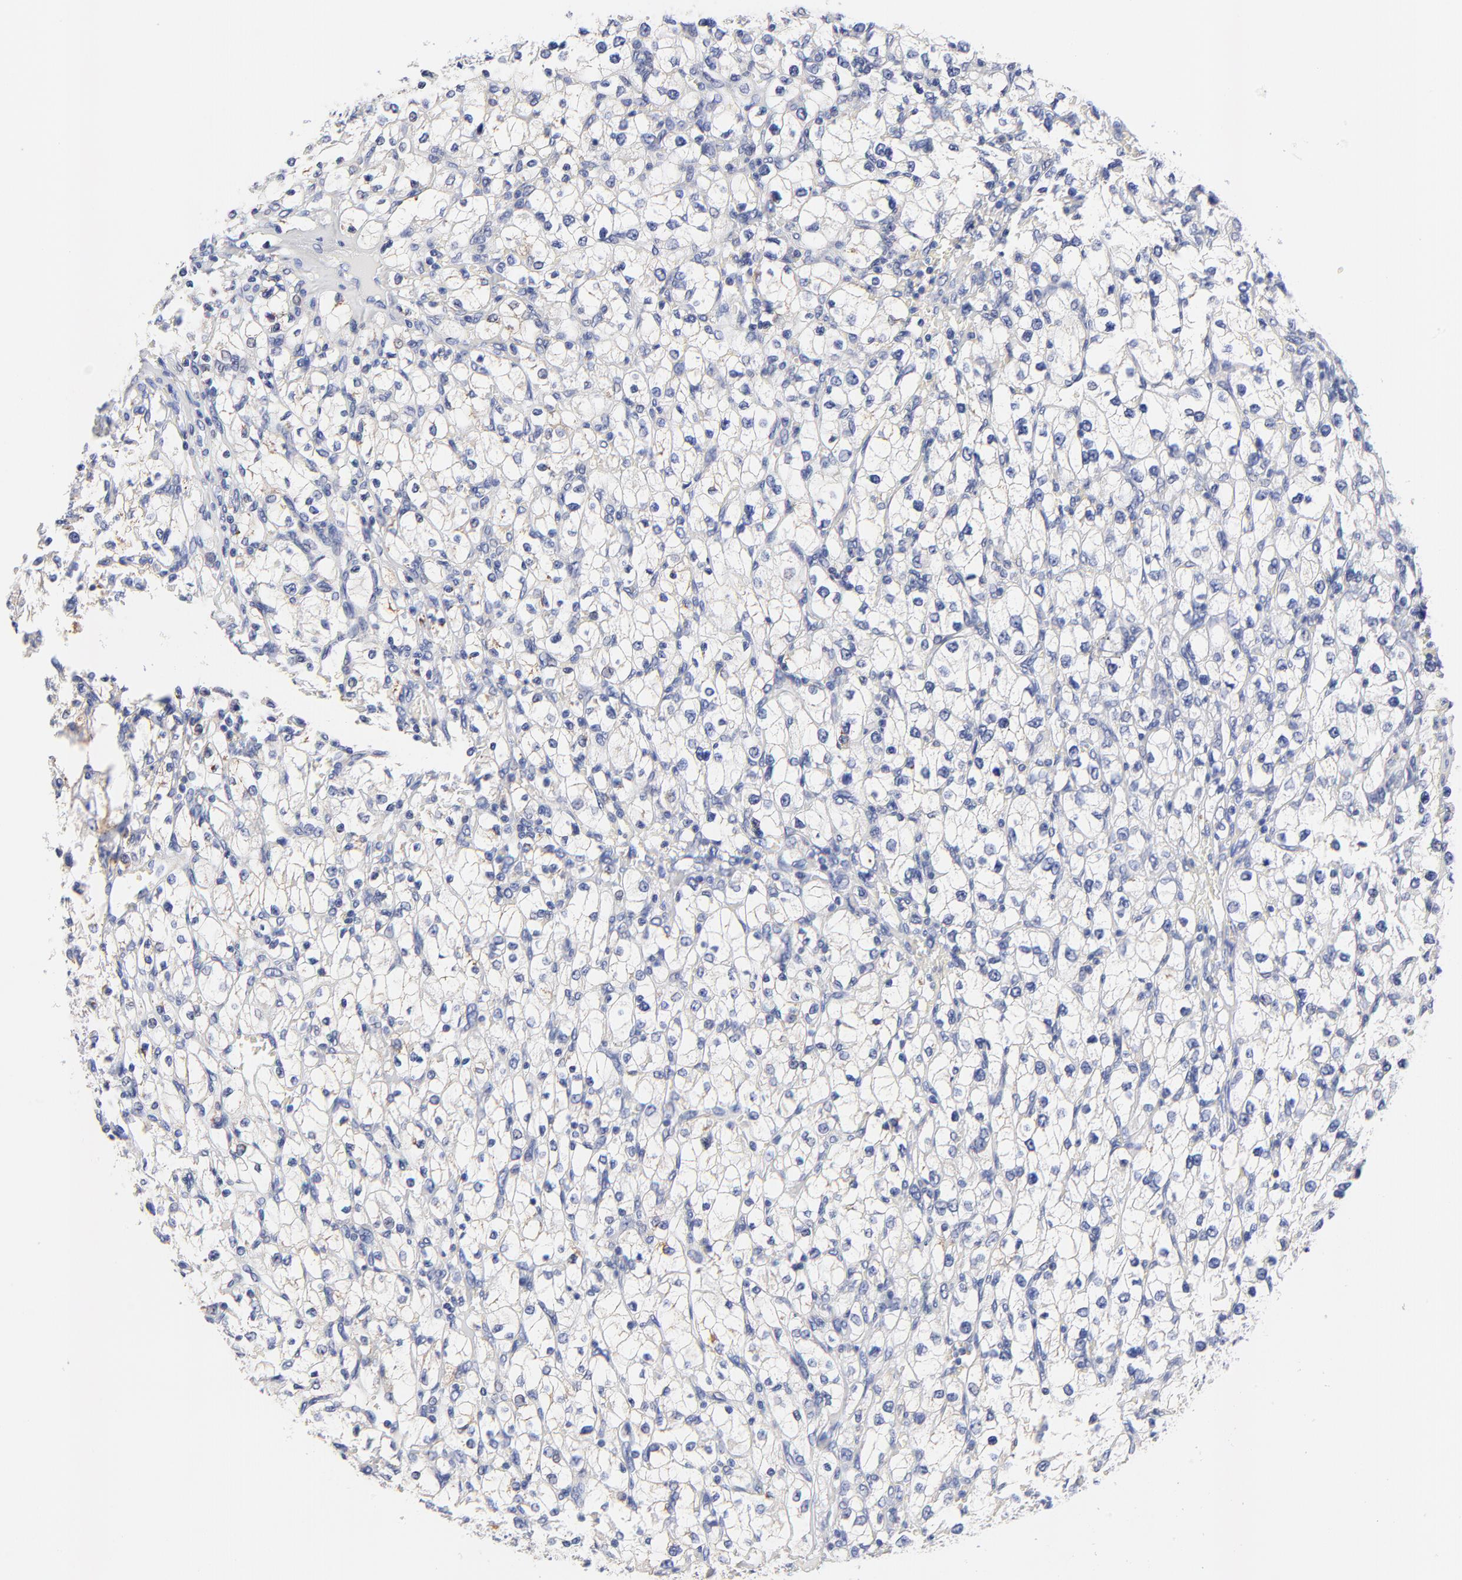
{"staining": {"intensity": "negative", "quantity": "none", "location": "none"}, "tissue": "renal cancer", "cell_type": "Tumor cells", "image_type": "cancer", "snomed": [{"axis": "morphology", "description": "Adenocarcinoma, NOS"}, {"axis": "topography", "description": "Kidney"}], "caption": "Immunohistochemistry image of adenocarcinoma (renal) stained for a protein (brown), which demonstrates no expression in tumor cells.", "gene": "FBXO10", "patient": {"sex": "female", "age": 62}}